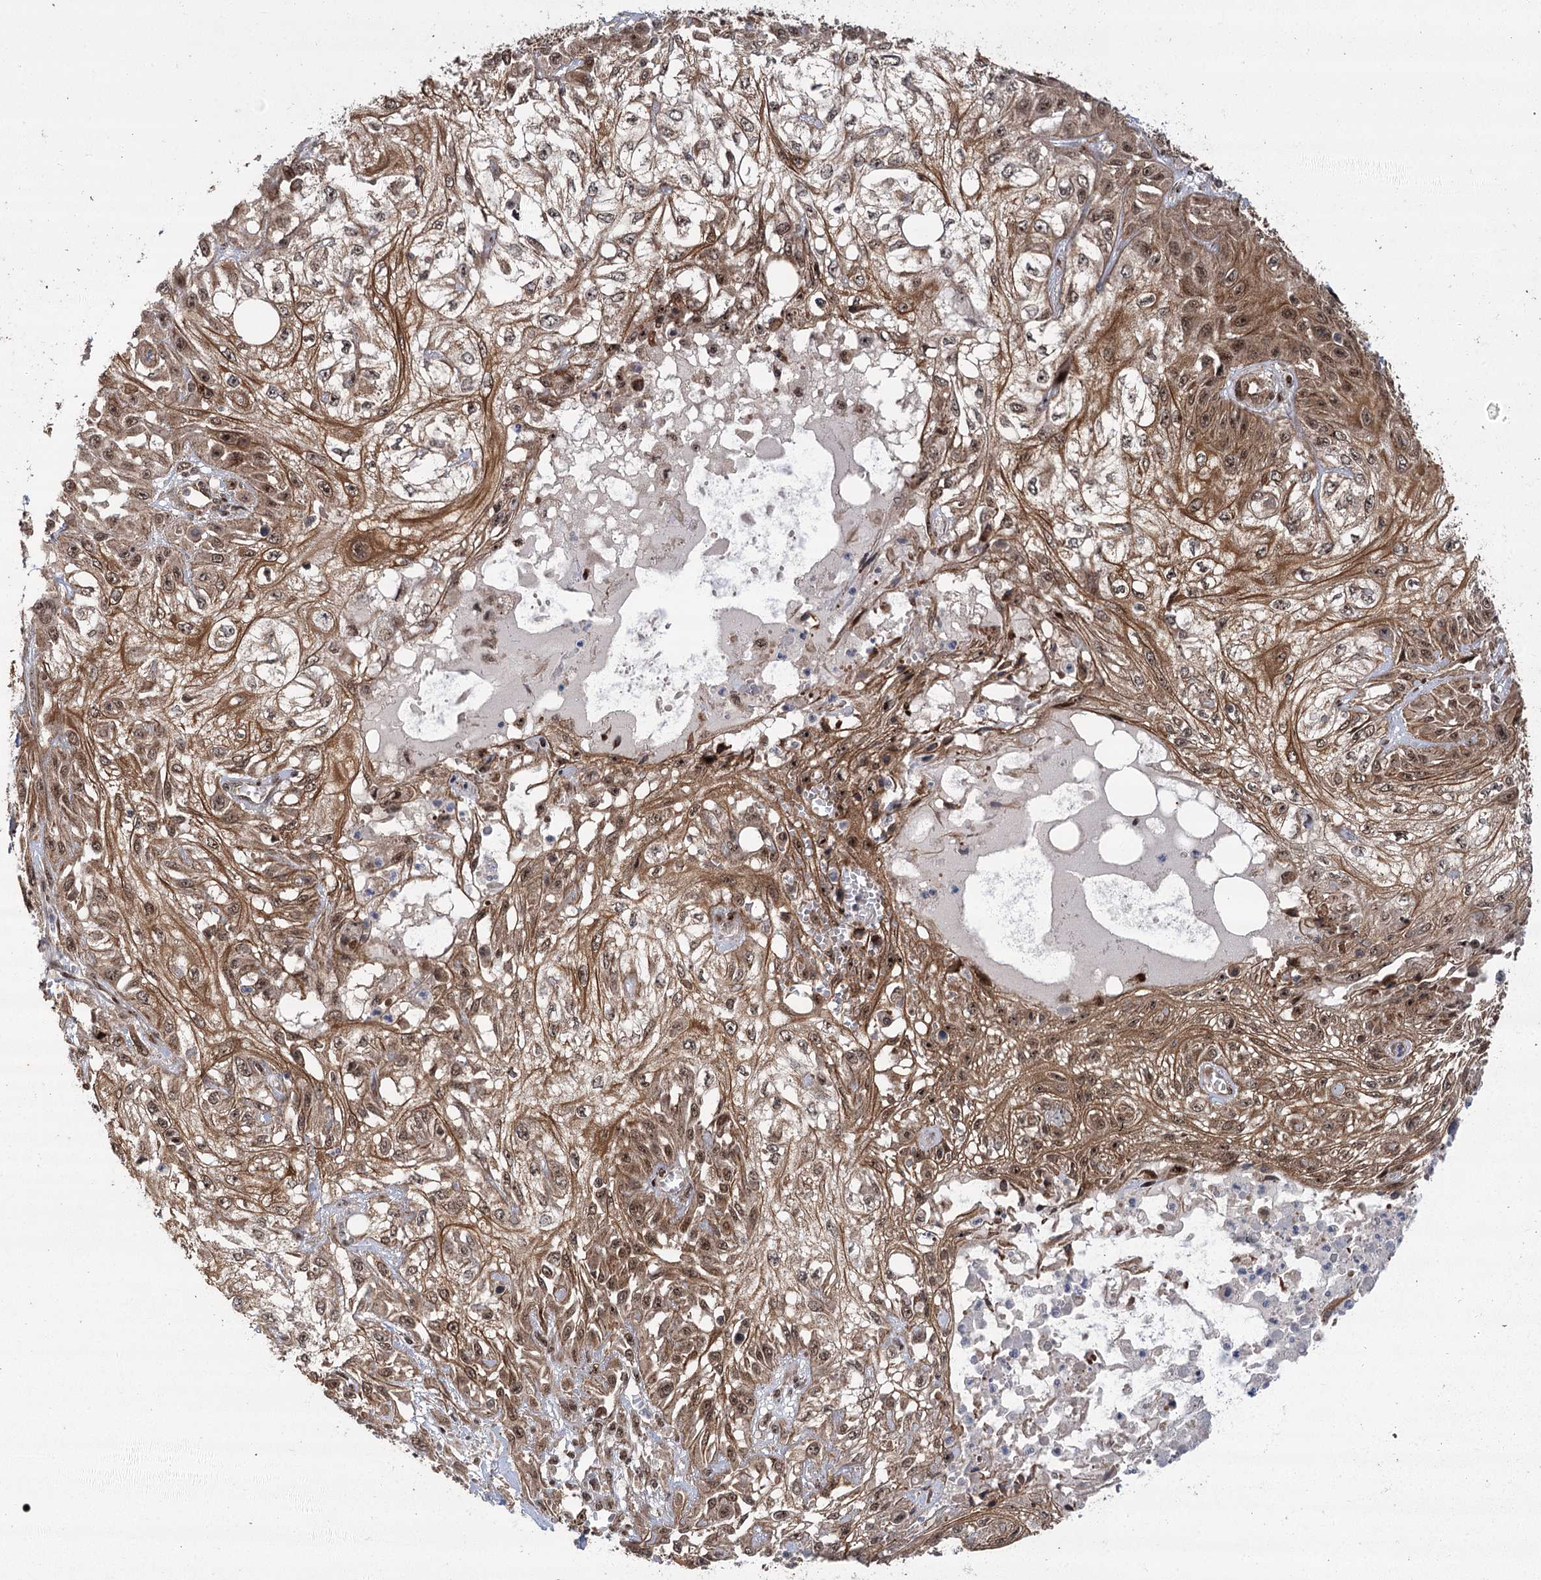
{"staining": {"intensity": "moderate", "quantity": ">75%", "location": "cytoplasmic/membranous,nuclear"}, "tissue": "skin cancer", "cell_type": "Tumor cells", "image_type": "cancer", "snomed": [{"axis": "morphology", "description": "Squamous cell carcinoma, NOS"}, {"axis": "morphology", "description": "Squamous cell carcinoma, metastatic, NOS"}, {"axis": "topography", "description": "Skin"}, {"axis": "topography", "description": "Lymph node"}], "caption": "Immunohistochemical staining of human skin cancer (metastatic squamous cell carcinoma) displays medium levels of moderate cytoplasmic/membranous and nuclear protein expression in about >75% of tumor cells. (Stains: DAB in brown, nuclei in blue, Microscopy: brightfield microscopy at high magnification).", "gene": "PARM1", "patient": {"sex": "male", "age": 75}}